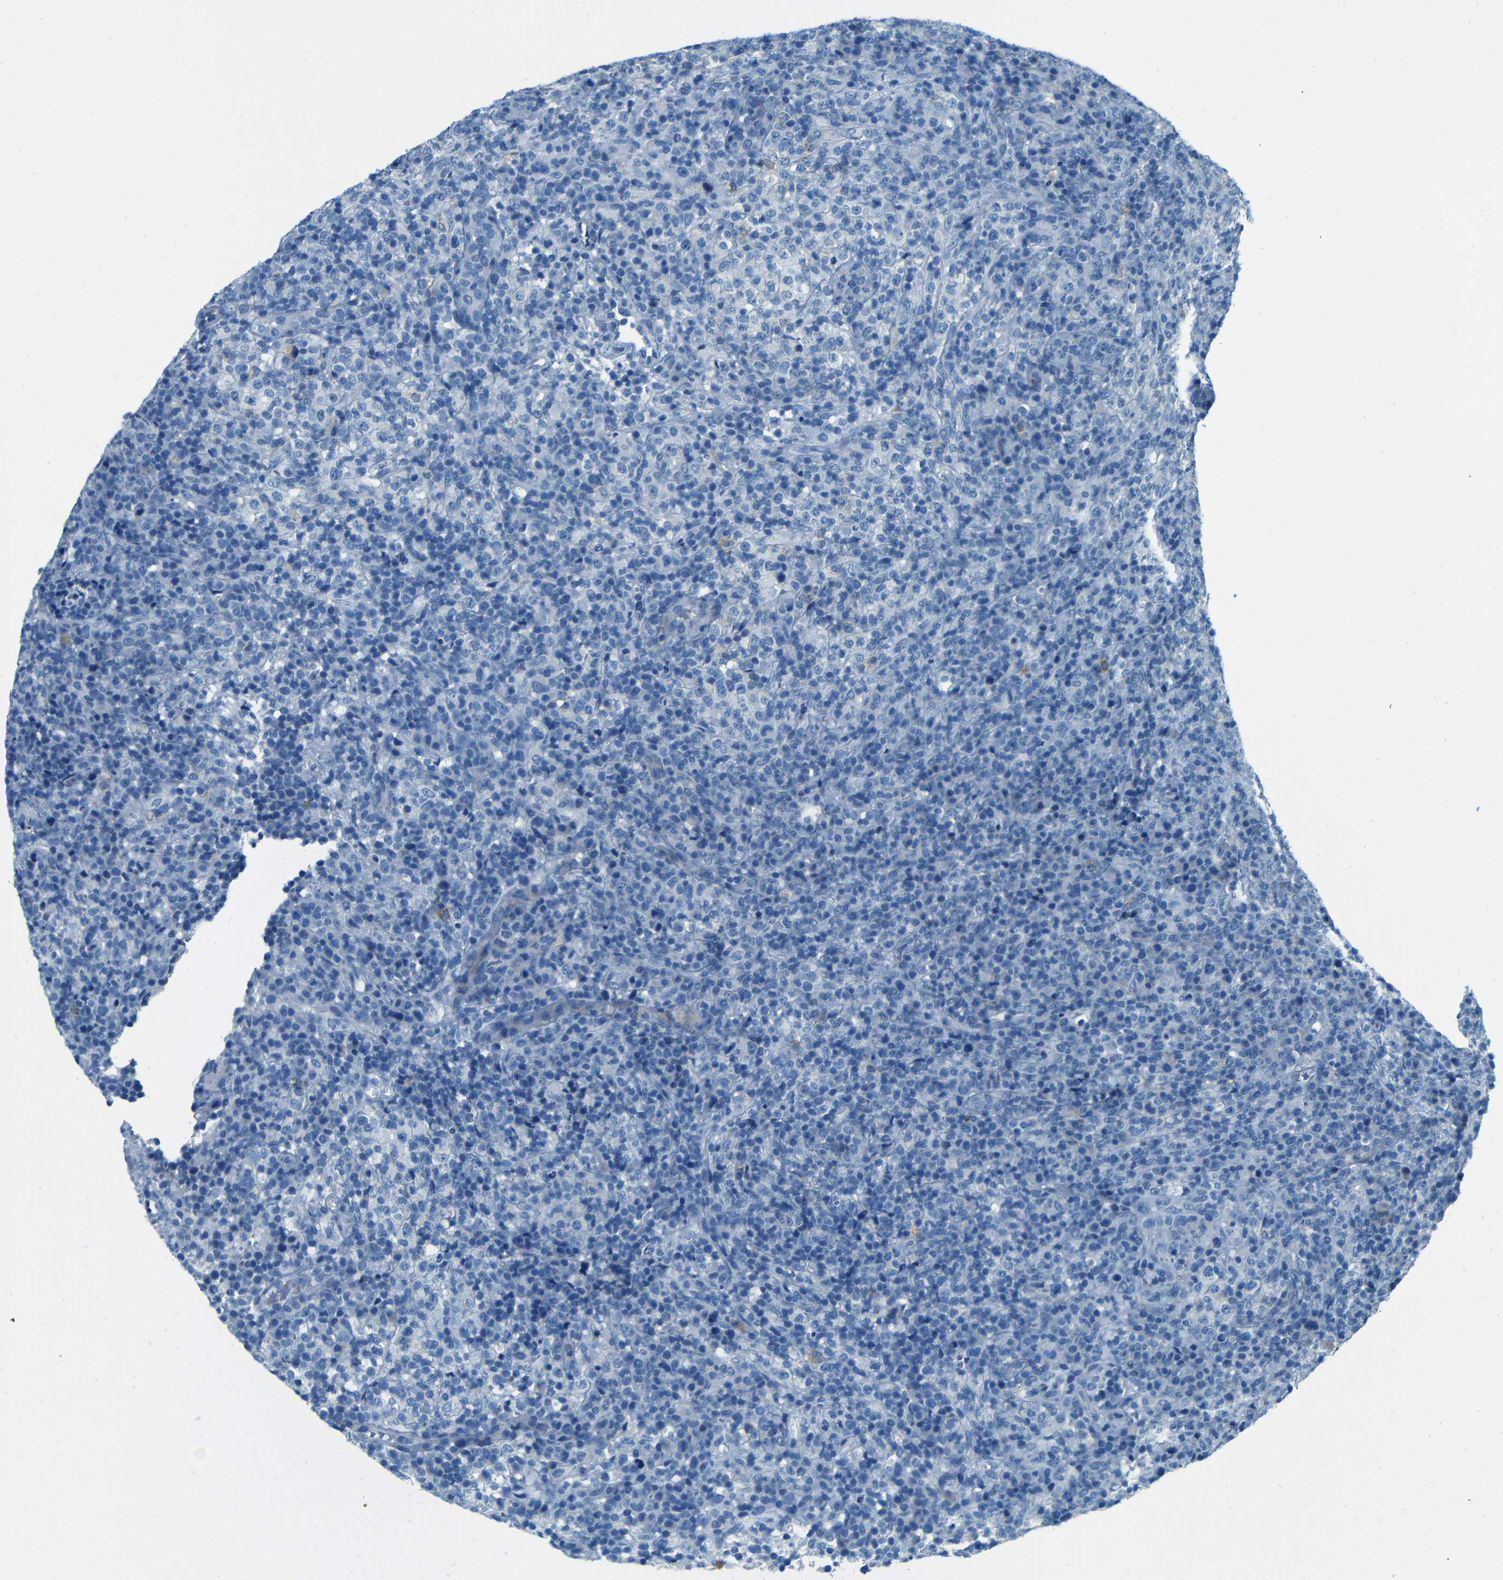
{"staining": {"intensity": "negative", "quantity": "none", "location": "none"}, "tissue": "lymphoma", "cell_type": "Tumor cells", "image_type": "cancer", "snomed": [{"axis": "morphology", "description": "Malignant lymphoma, non-Hodgkin's type, High grade"}, {"axis": "topography", "description": "Lymph node"}], "caption": "Tumor cells show no significant protein staining in malignant lymphoma, non-Hodgkin's type (high-grade).", "gene": "MAP2", "patient": {"sex": "female", "age": 76}}